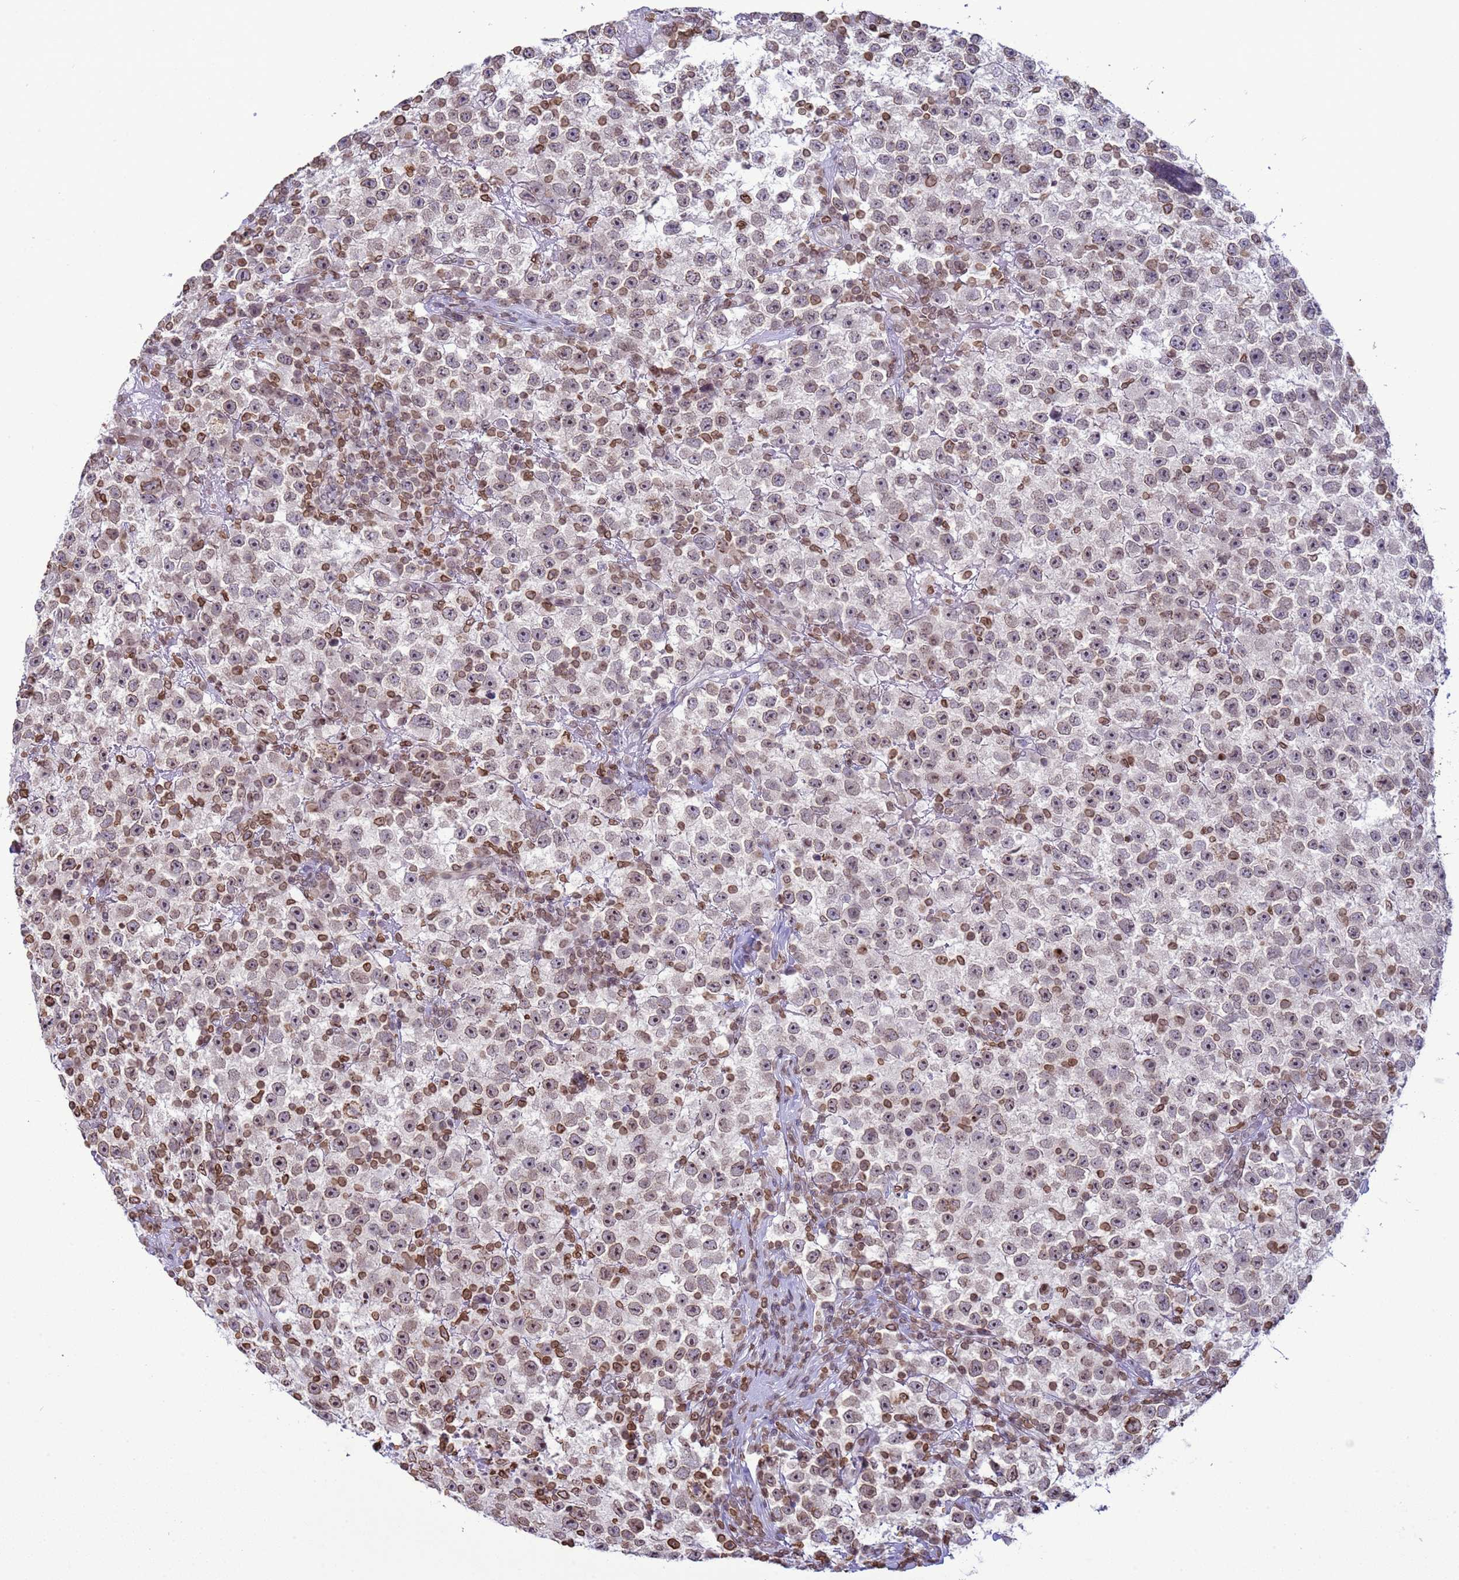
{"staining": {"intensity": "weak", "quantity": "25%-75%", "location": "cytoplasmic/membranous,nuclear"}, "tissue": "testis cancer", "cell_type": "Tumor cells", "image_type": "cancer", "snomed": [{"axis": "morphology", "description": "Seminoma, NOS"}, {"axis": "topography", "description": "Testis"}], "caption": "High-magnification brightfield microscopy of testis cancer stained with DAB (3,3'-diaminobenzidine) (brown) and counterstained with hematoxylin (blue). tumor cells exhibit weak cytoplasmic/membranous and nuclear staining is appreciated in about25%-75% of cells.", "gene": "DHX37", "patient": {"sex": "male", "age": 22}}